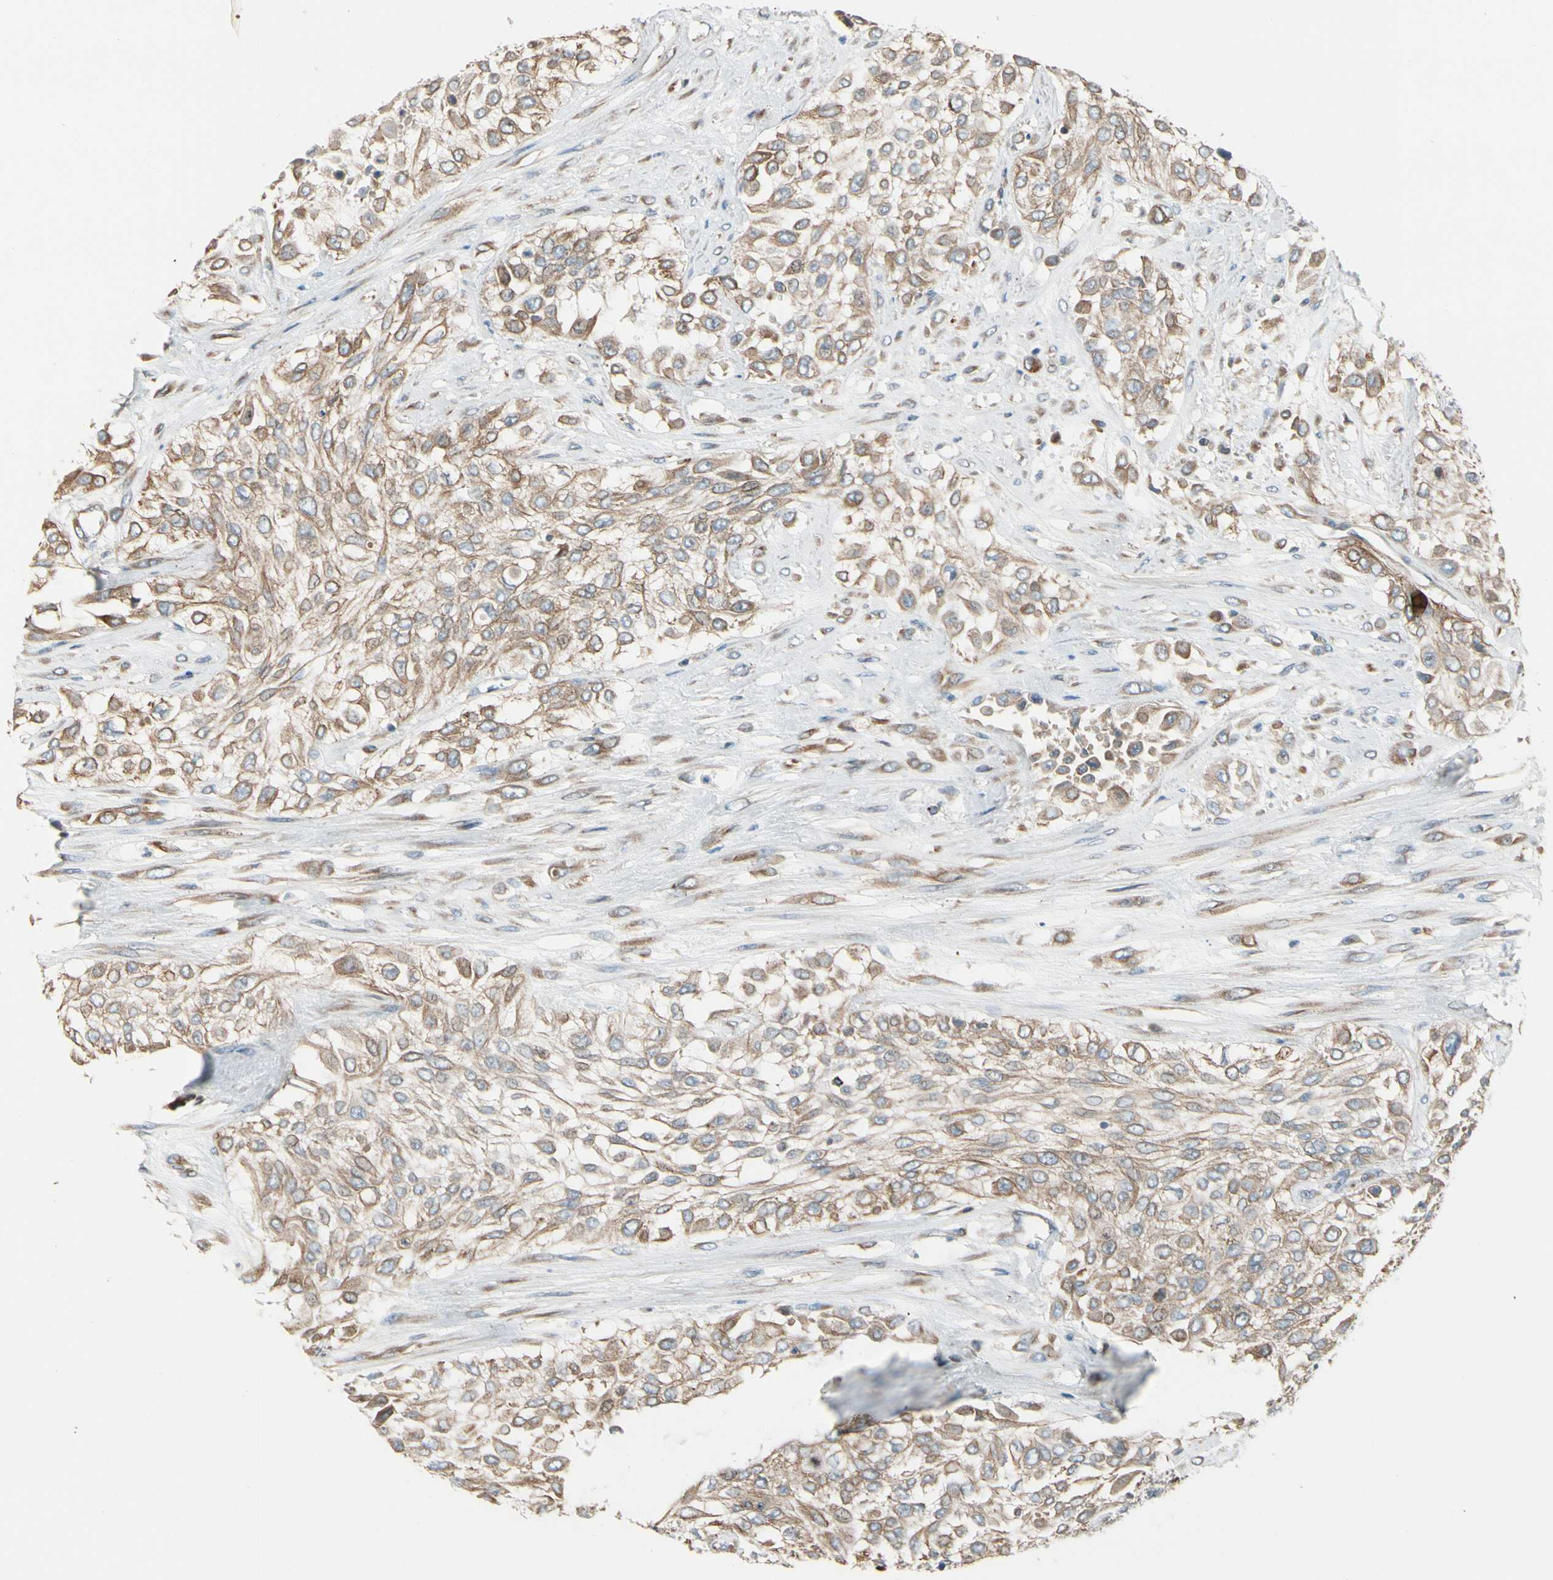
{"staining": {"intensity": "moderate", "quantity": ">75%", "location": "cytoplasmic/membranous"}, "tissue": "urothelial cancer", "cell_type": "Tumor cells", "image_type": "cancer", "snomed": [{"axis": "morphology", "description": "Urothelial carcinoma, High grade"}, {"axis": "topography", "description": "Urinary bladder"}], "caption": "Moderate cytoplasmic/membranous positivity for a protein is present in approximately >75% of tumor cells of urothelial carcinoma (high-grade) using IHC.", "gene": "CLCC1", "patient": {"sex": "male", "age": 57}}